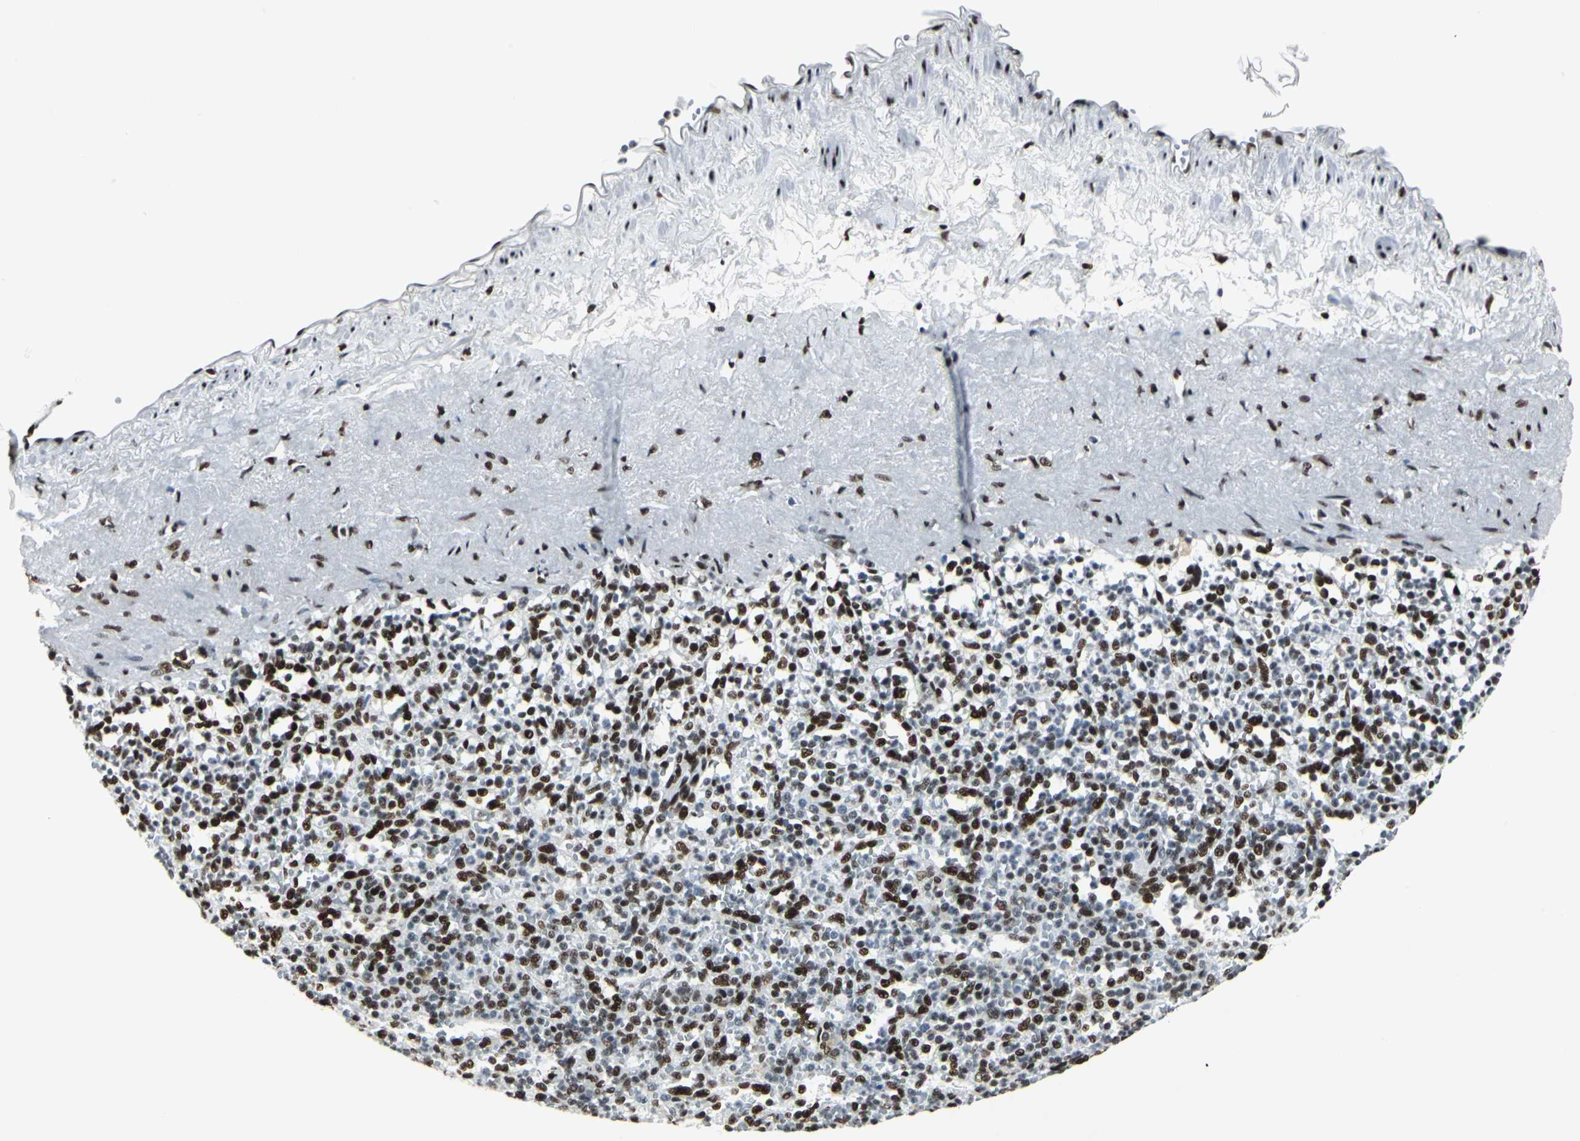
{"staining": {"intensity": "strong", "quantity": "25%-75%", "location": "nuclear"}, "tissue": "spleen", "cell_type": "Cells in red pulp", "image_type": "normal", "snomed": [{"axis": "morphology", "description": "Normal tissue, NOS"}, {"axis": "topography", "description": "Spleen"}], "caption": "Immunohistochemistry image of benign spleen: spleen stained using immunohistochemistry exhibits high levels of strong protein expression localized specifically in the nuclear of cells in red pulp, appearing as a nuclear brown color.", "gene": "HDAC2", "patient": {"sex": "female", "age": 74}}